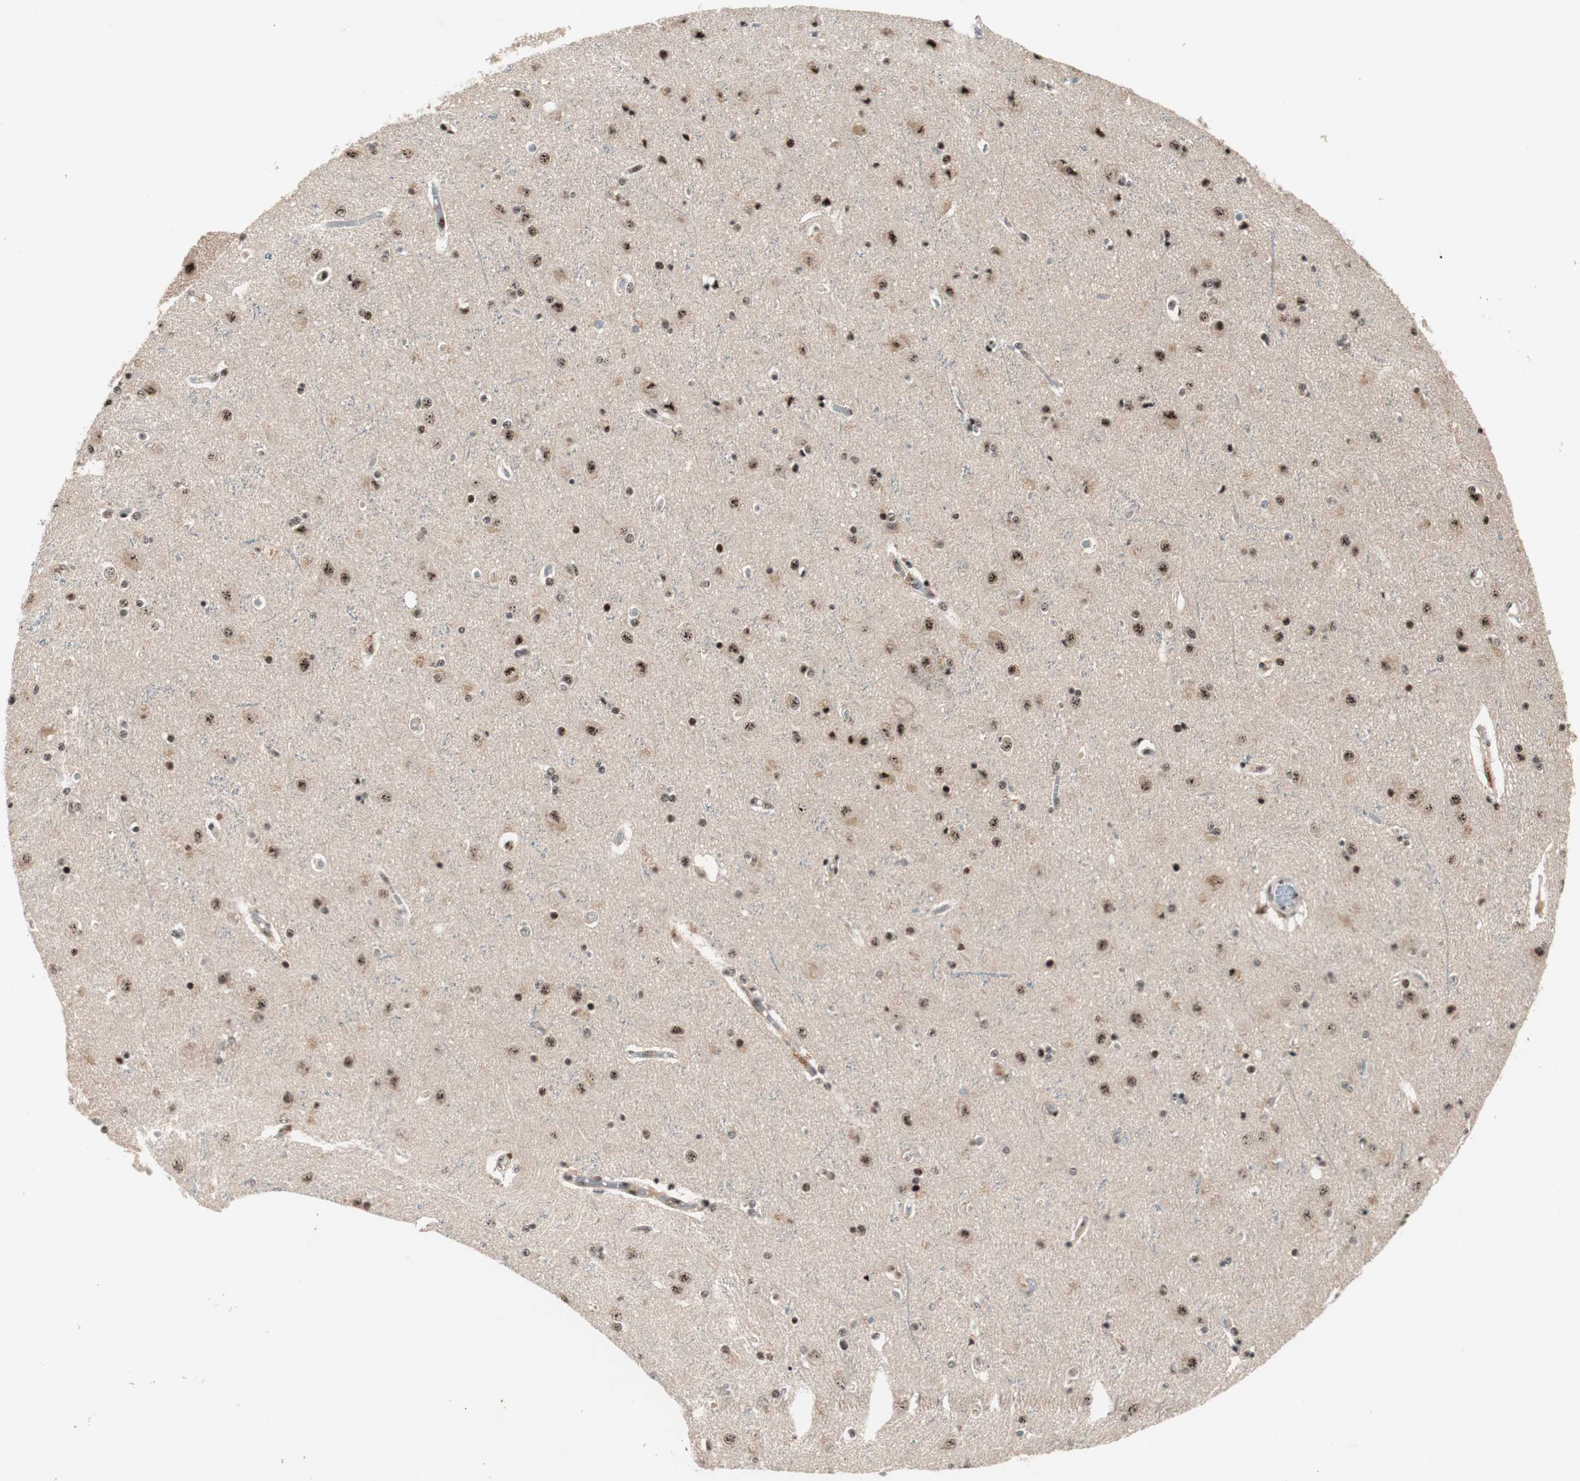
{"staining": {"intensity": "moderate", "quantity": ">75%", "location": "nuclear"}, "tissue": "cerebral cortex", "cell_type": "Endothelial cells", "image_type": "normal", "snomed": [{"axis": "morphology", "description": "Normal tissue, NOS"}, {"axis": "topography", "description": "Cerebral cortex"}], "caption": "Cerebral cortex stained with immunohistochemistry (IHC) exhibits moderate nuclear positivity in about >75% of endothelial cells. (Brightfield microscopy of DAB IHC at high magnification).", "gene": "NR5A2", "patient": {"sex": "female", "age": 54}}